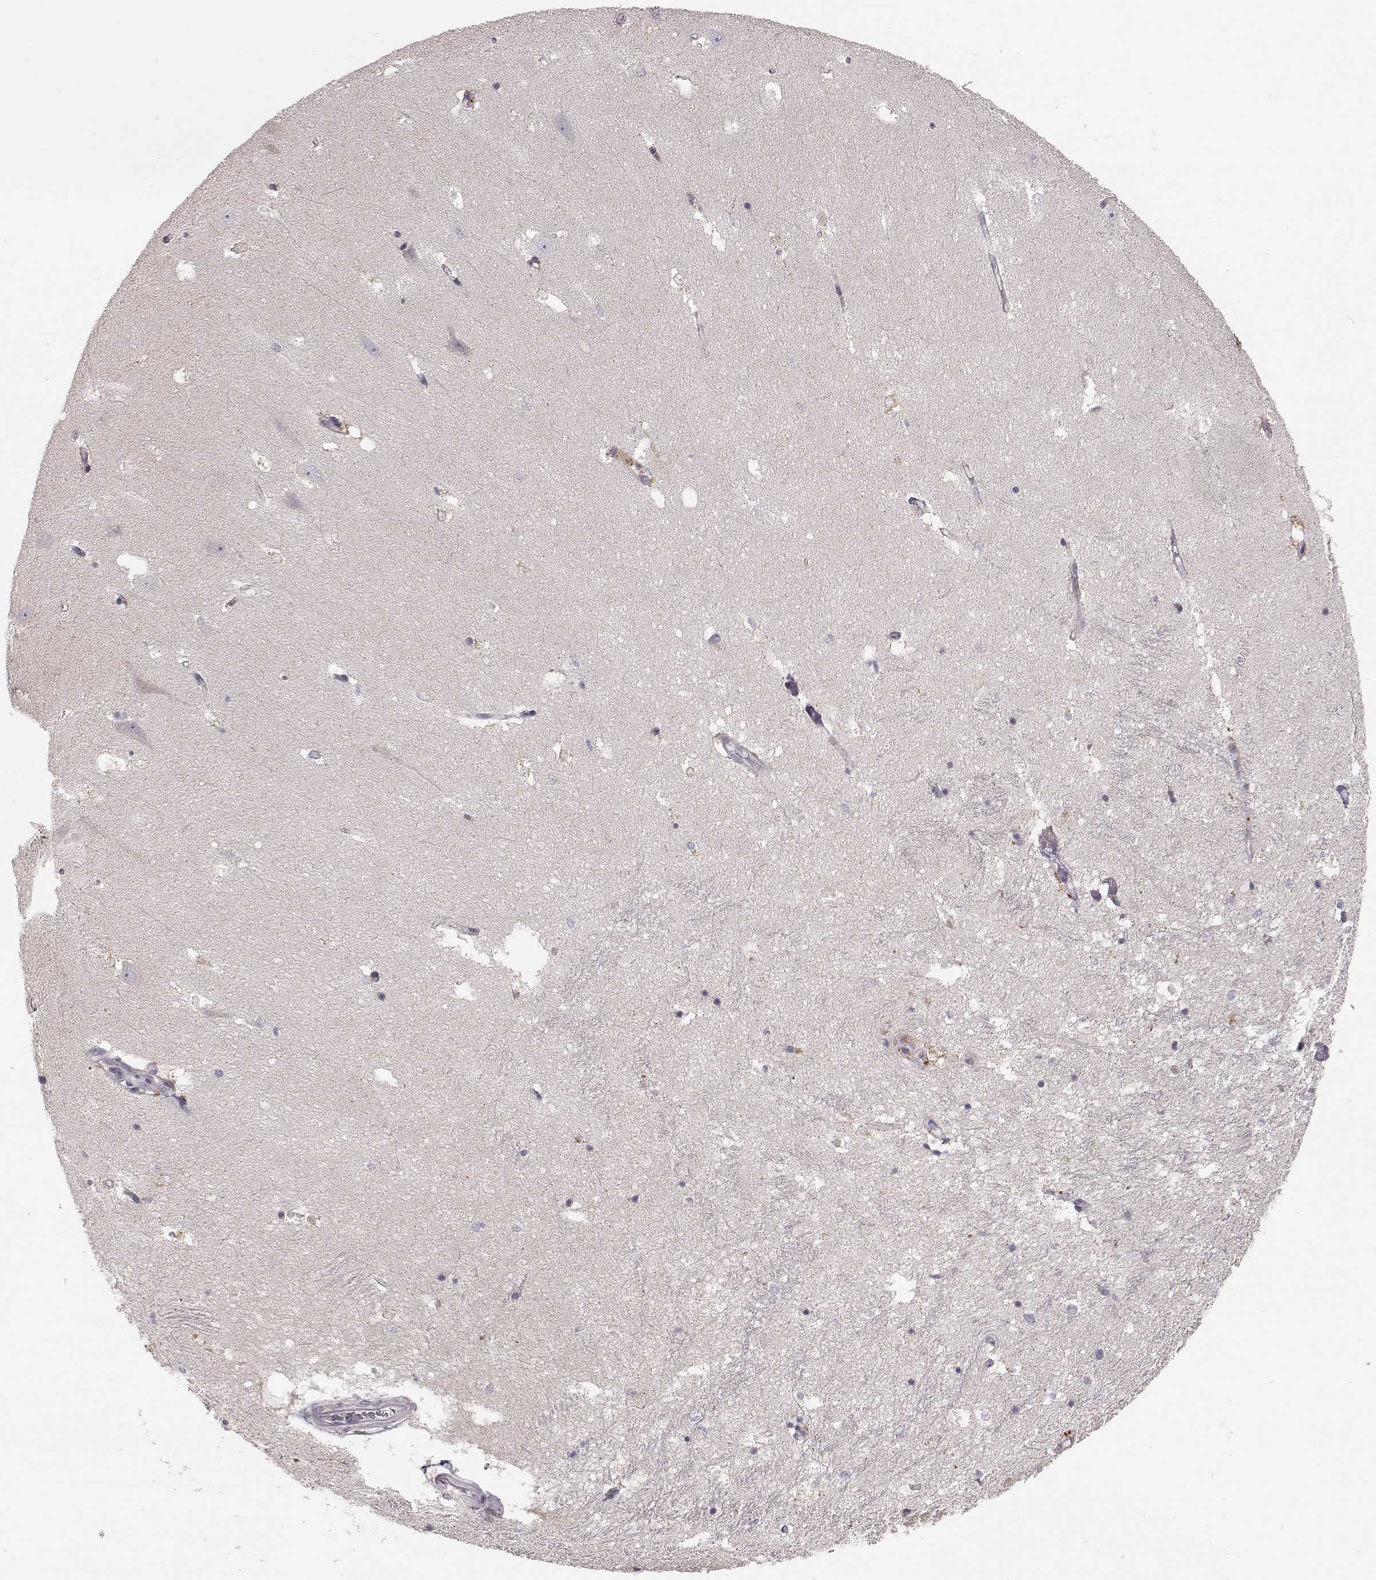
{"staining": {"intensity": "negative", "quantity": "none", "location": "none"}, "tissue": "hippocampus", "cell_type": "Glial cells", "image_type": "normal", "snomed": [{"axis": "morphology", "description": "Normal tissue, NOS"}, {"axis": "topography", "description": "Hippocampus"}], "caption": "This is a histopathology image of immunohistochemistry (IHC) staining of unremarkable hippocampus, which shows no staining in glial cells.", "gene": "GRAP2", "patient": {"sex": "male", "age": 44}}